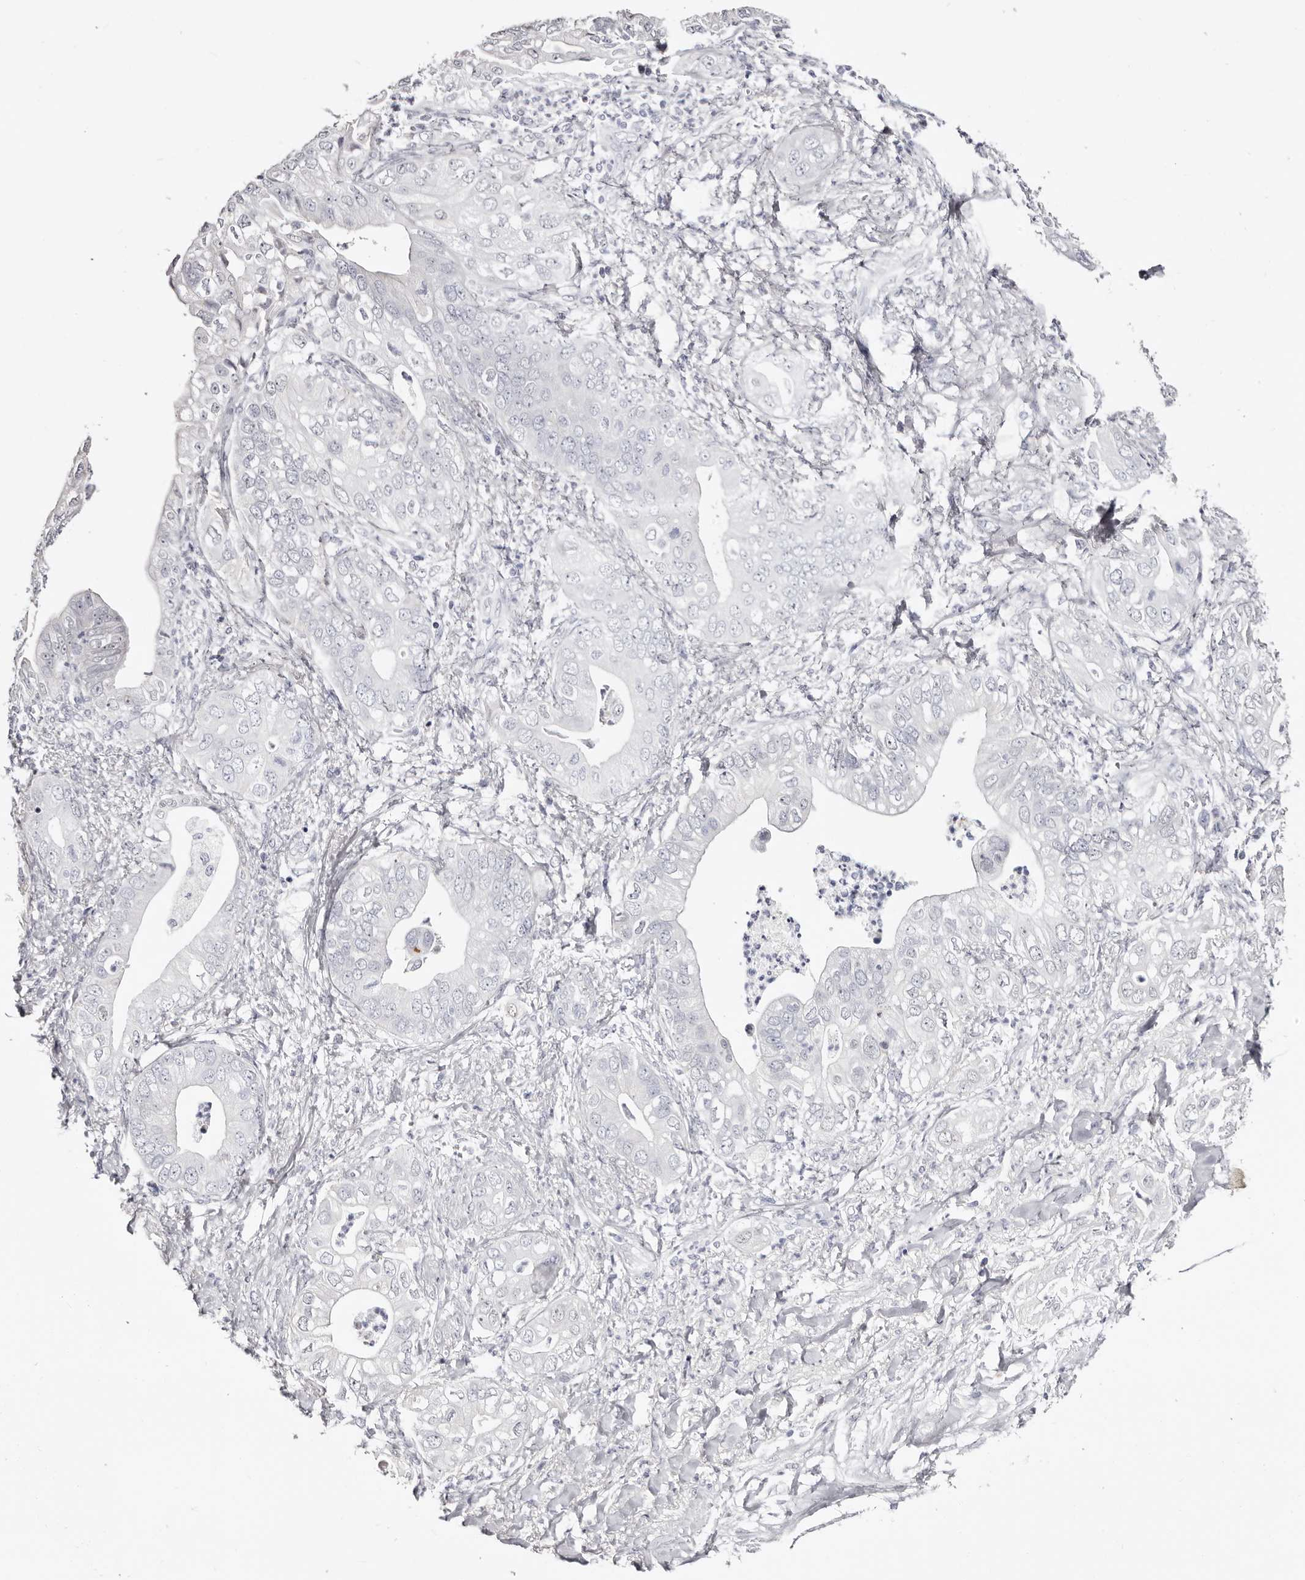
{"staining": {"intensity": "negative", "quantity": "none", "location": "none"}, "tissue": "pancreatic cancer", "cell_type": "Tumor cells", "image_type": "cancer", "snomed": [{"axis": "morphology", "description": "Adenocarcinoma, NOS"}, {"axis": "topography", "description": "Pancreas"}], "caption": "The image displays no staining of tumor cells in pancreatic cancer (adenocarcinoma).", "gene": "AKNAD1", "patient": {"sex": "female", "age": 78}}